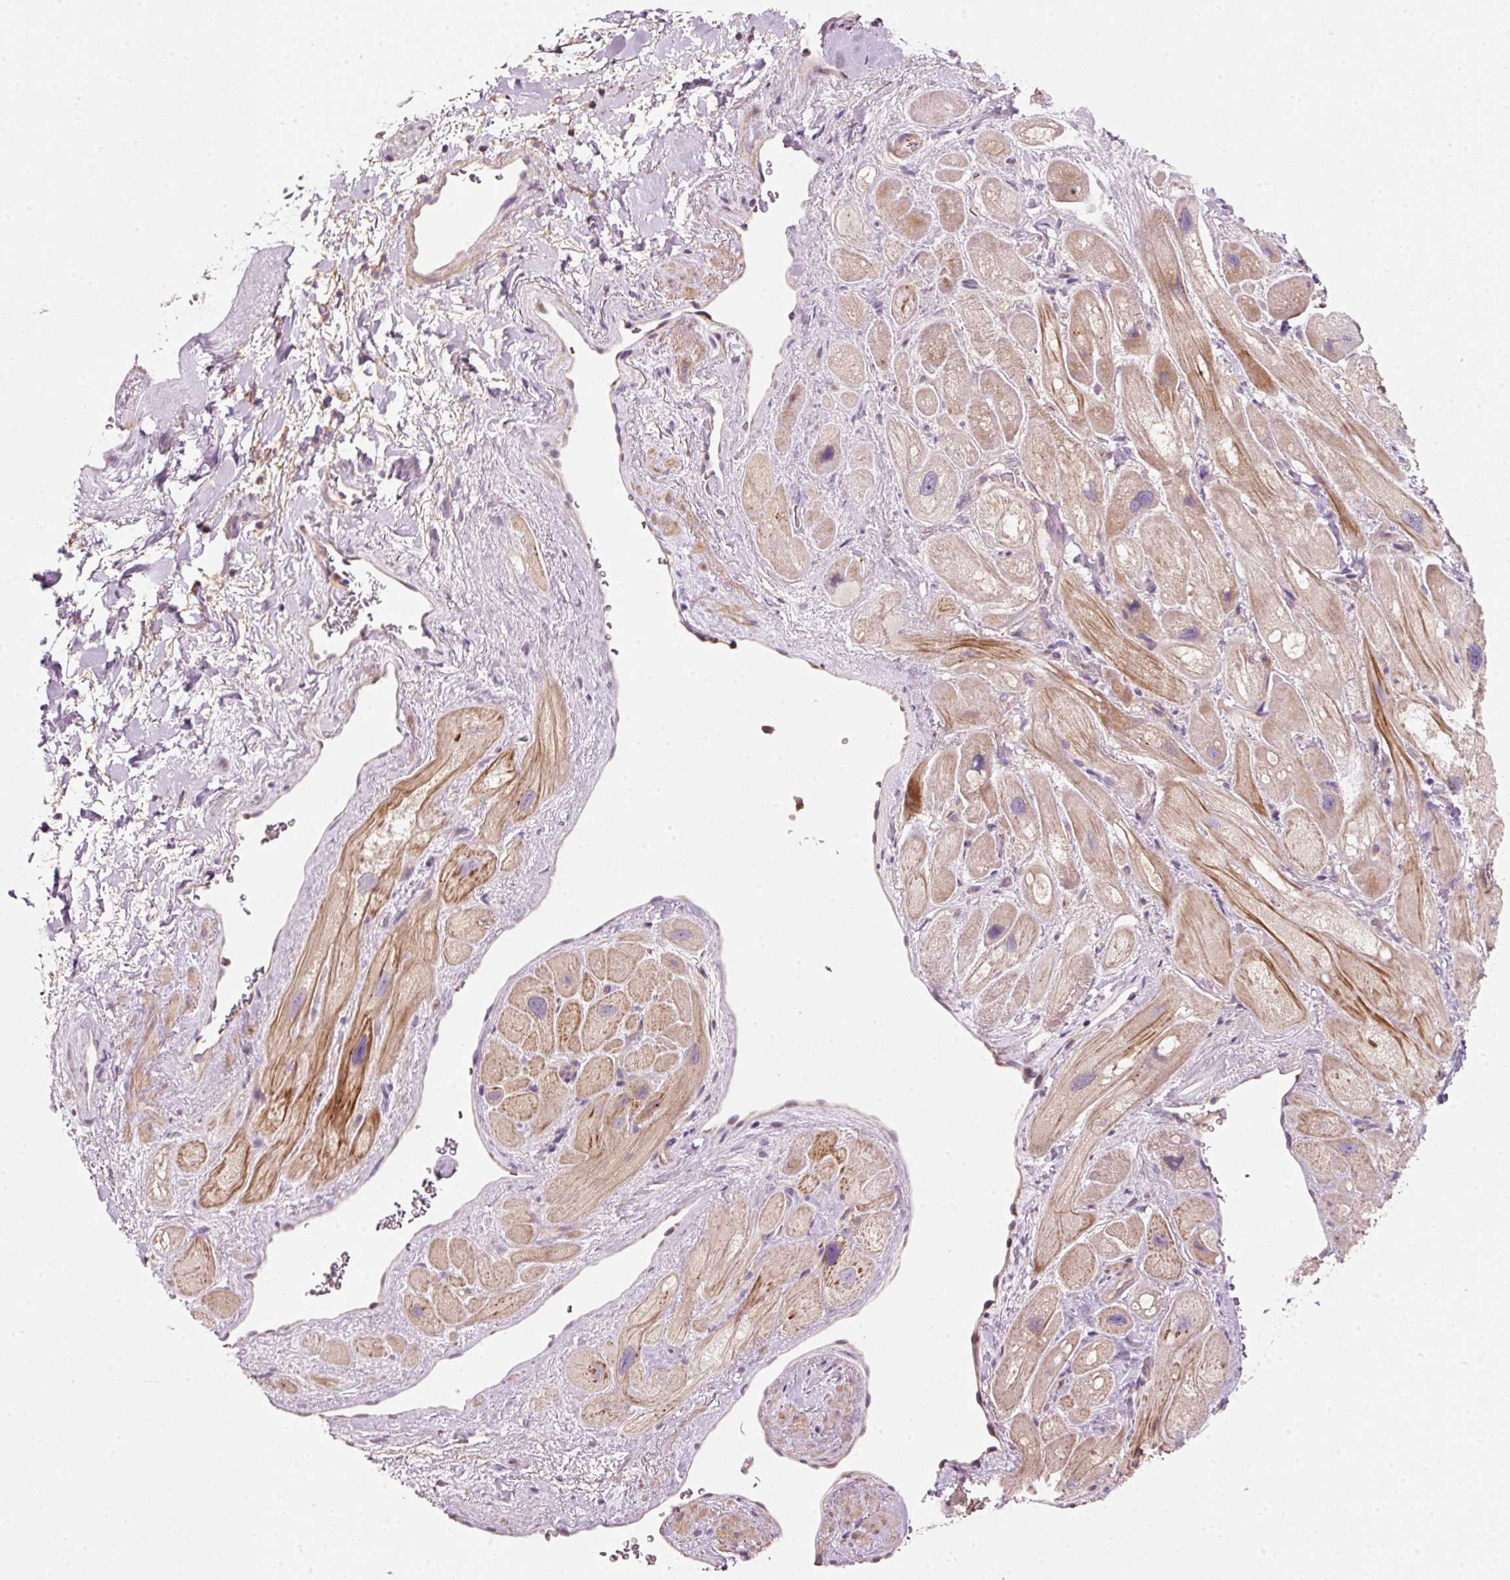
{"staining": {"intensity": "strong", "quantity": "25%-75%", "location": "cytoplasmic/membranous"}, "tissue": "heart muscle", "cell_type": "Cardiomyocytes", "image_type": "normal", "snomed": [{"axis": "morphology", "description": "Normal tissue, NOS"}, {"axis": "topography", "description": "Heart"}], "caption": "Protein expression by IHC shows strong cytoplasmic/membranous expression in approximately 25%-75% of cardiomyocytes in unremarkable heart muscle.", "gene": "TIRAP", "patient": {"sex": "male", "age": 49}}